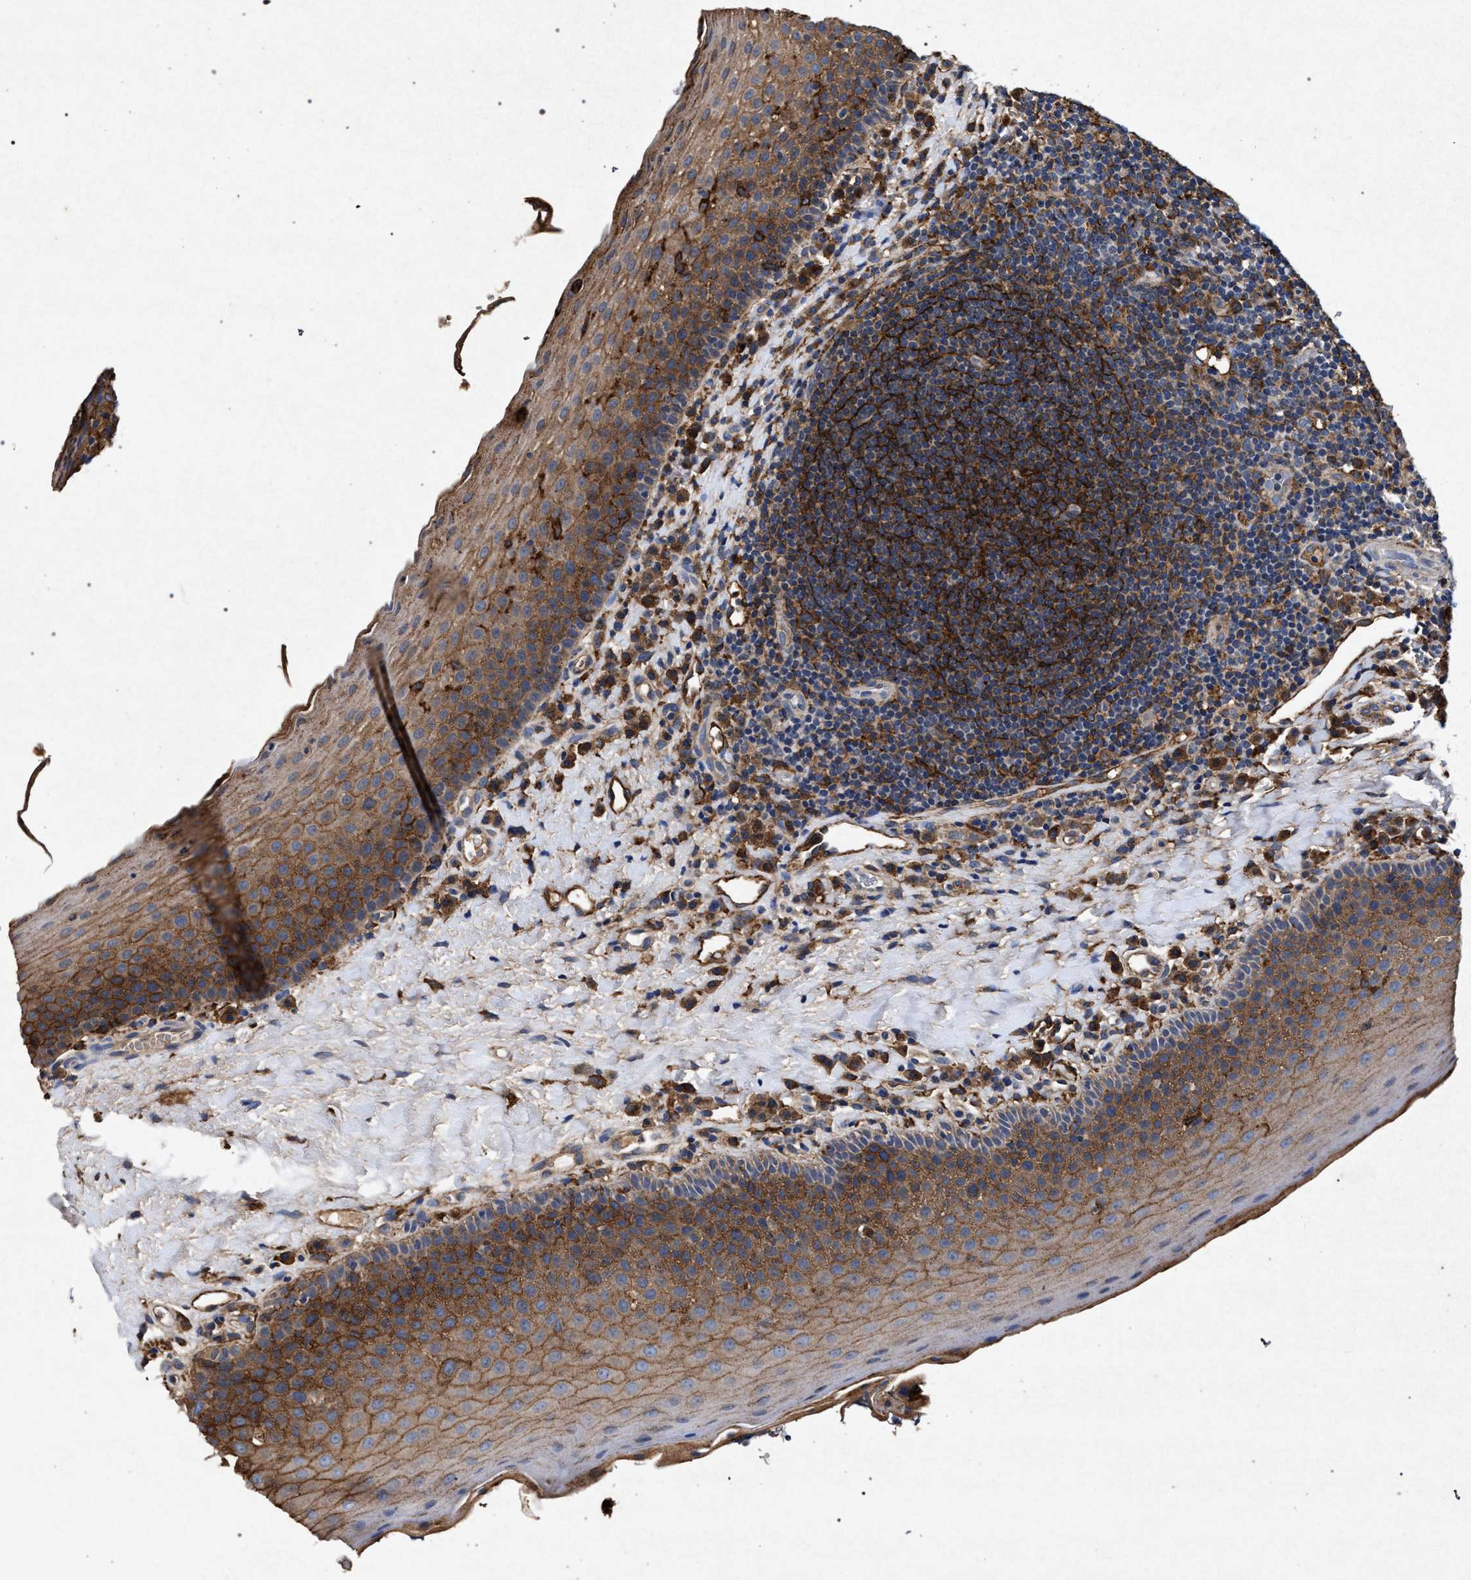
{"staining": {"intensity": "moderate", "quantity": ">75%", "location": "cytoplasmic/membranous"}, "tissue": "tonsil", "cell_type": "Germinal center cells", "image_type": "normal", "snomed": [{"axis": "morphology", "description": "Normal tissue, NOS"}, {"axis": "topography", "description": "Tonsil"}], "caption": "An image showing moderate cytoplasmic/membranous staining in about >75% of germinal center cells in unremarkable tonsil, as visualized by brown immunohistochemical staining.", "gene": "MARCKS", "patient": {"sex": "male", "age": 17}}